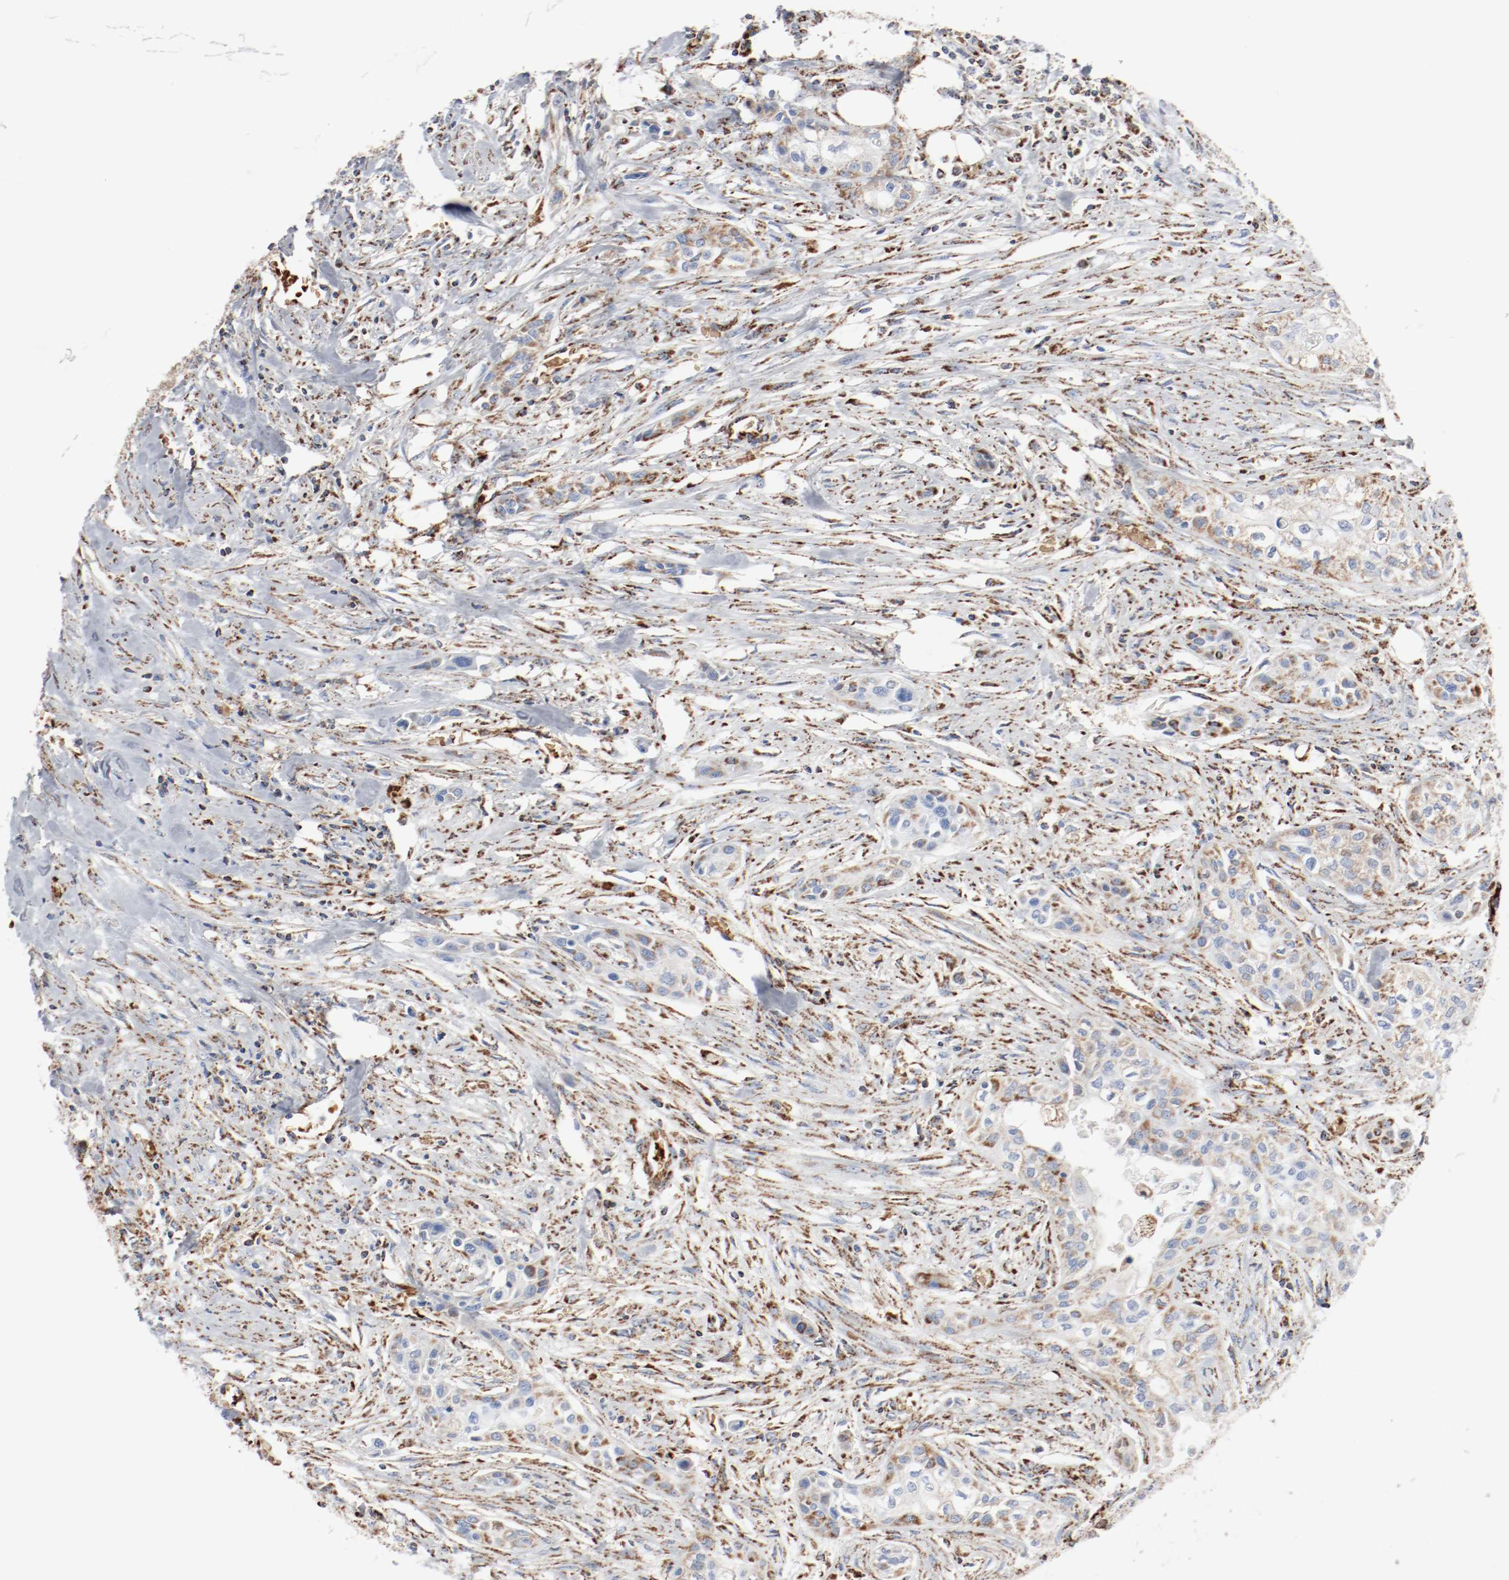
{"staining": {"intensity": "moderate", "quantity": ">75%", "location": "cytoplasmic/membranous"}, "tissue": "urothelial cancer", "cell_type": "Tumor cells", "image_type": "cancer", "snomed": [{"axis": "morphology", "description": "Urothelial carcinoma, High grade"}, {"axis": "topography", "description": "Urinary bladder"}], "caption": "The photomicrograph exhibits a brown stain indicating the presence of a protein in the cytoplasmic/membranous of tumor cells in urothelial cancer.", "gene": "NDUFB8", "patient": {"sex": "male", "age": 74}}